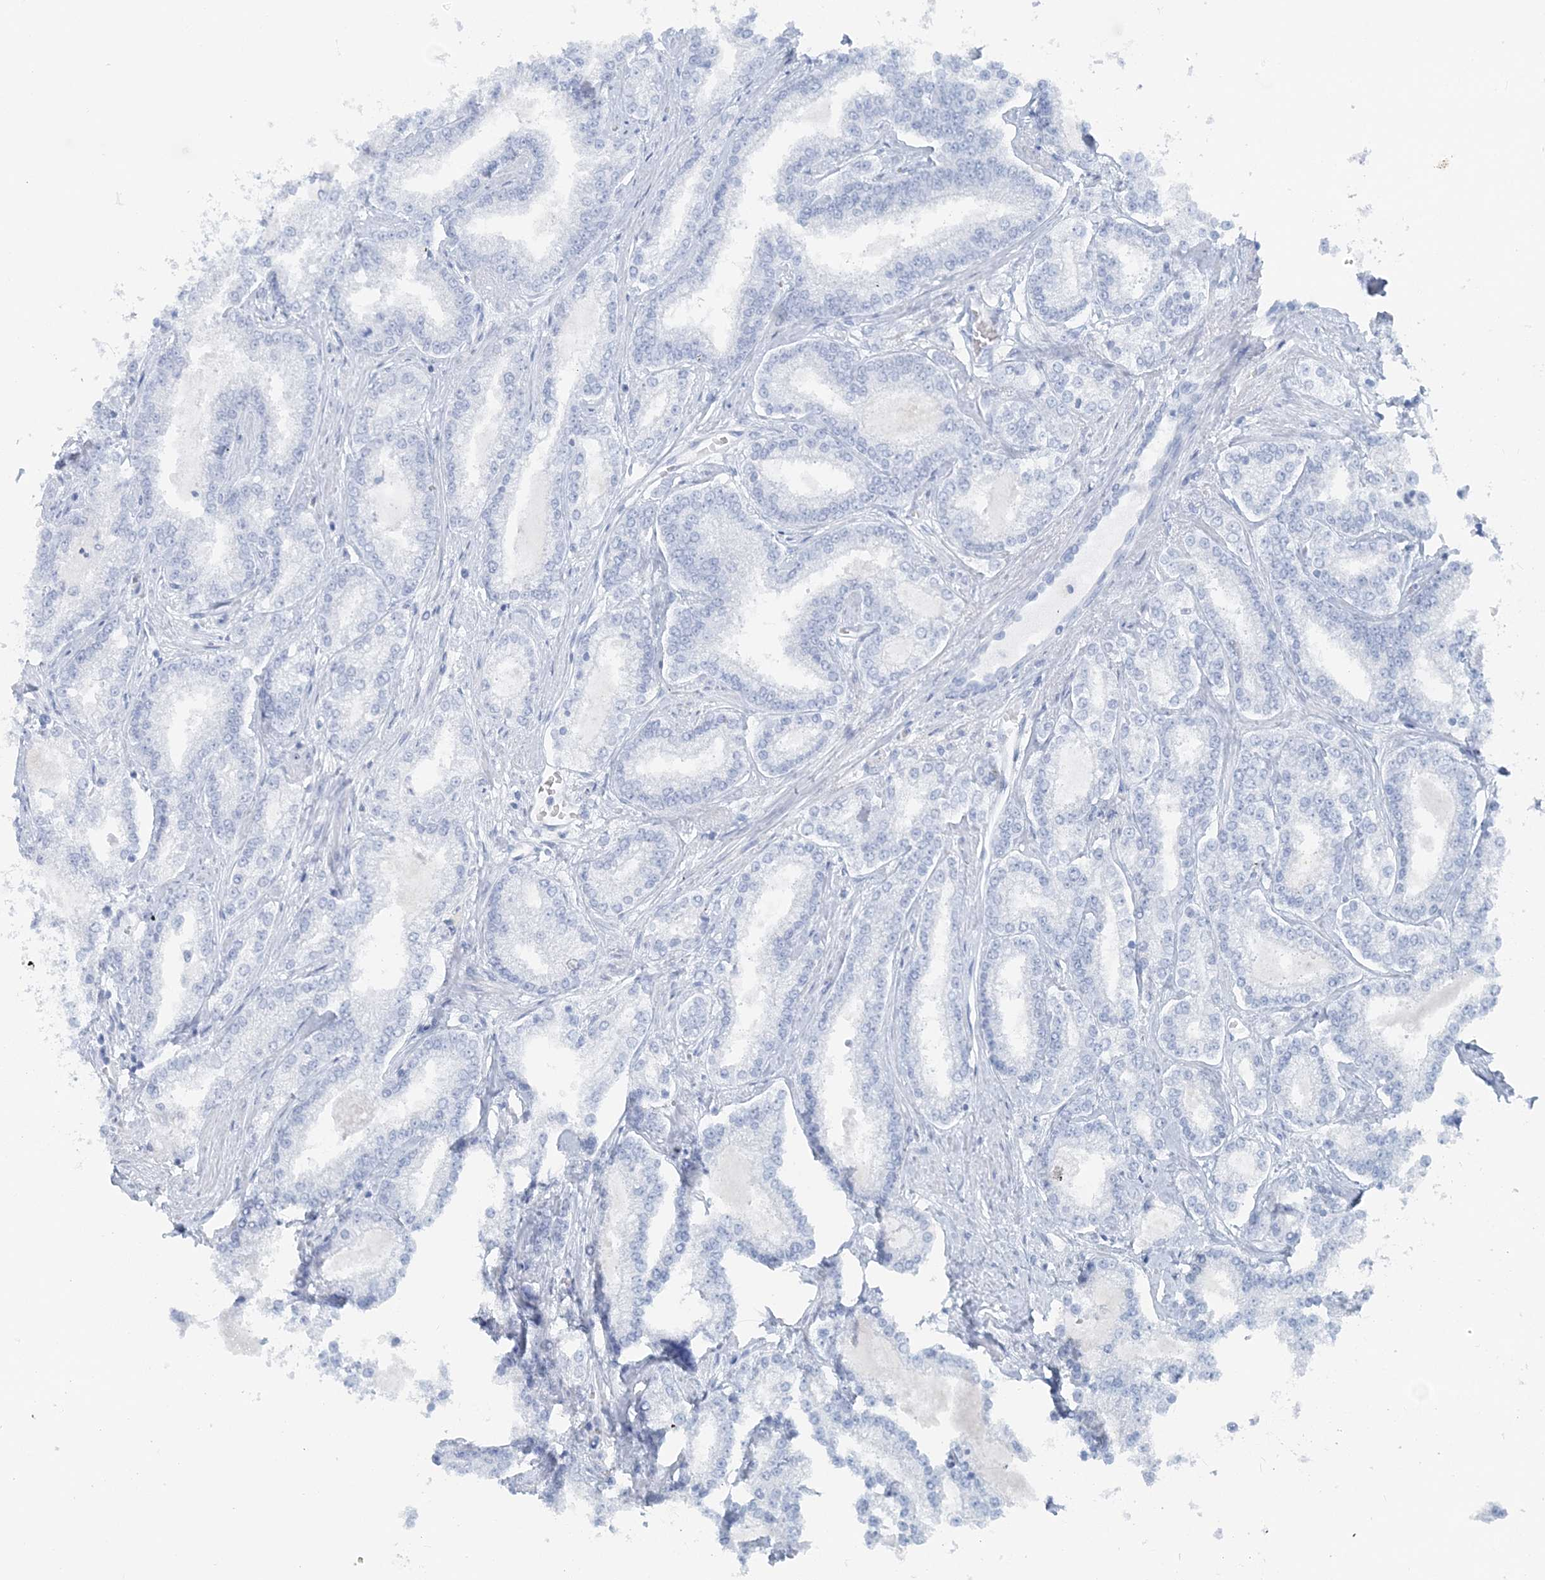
{"staining": {"intensity": "negative", "quantity": "none", "location": "none"}, "tissue": "prostate cancer", "cell_type": "Tumor cells", "image_type": "cancer", "snomed": [{"axis": "morphology", "description": "Normal tissue, NOS"}, {"axis": "morphology", "description": "Adenocarcinoma, High grade"}, {"axis": "topography", "description": "Prostate"}], "caption": "High power microscopy image of an immunohistochemistry (IHC) photomicrograph of prostate cancer (high-grade adenocarcinoma), revealing no significant positivity in tumor cells.", "gene": "ATP11A", "patient": {"sex": "male", "age": 83}}